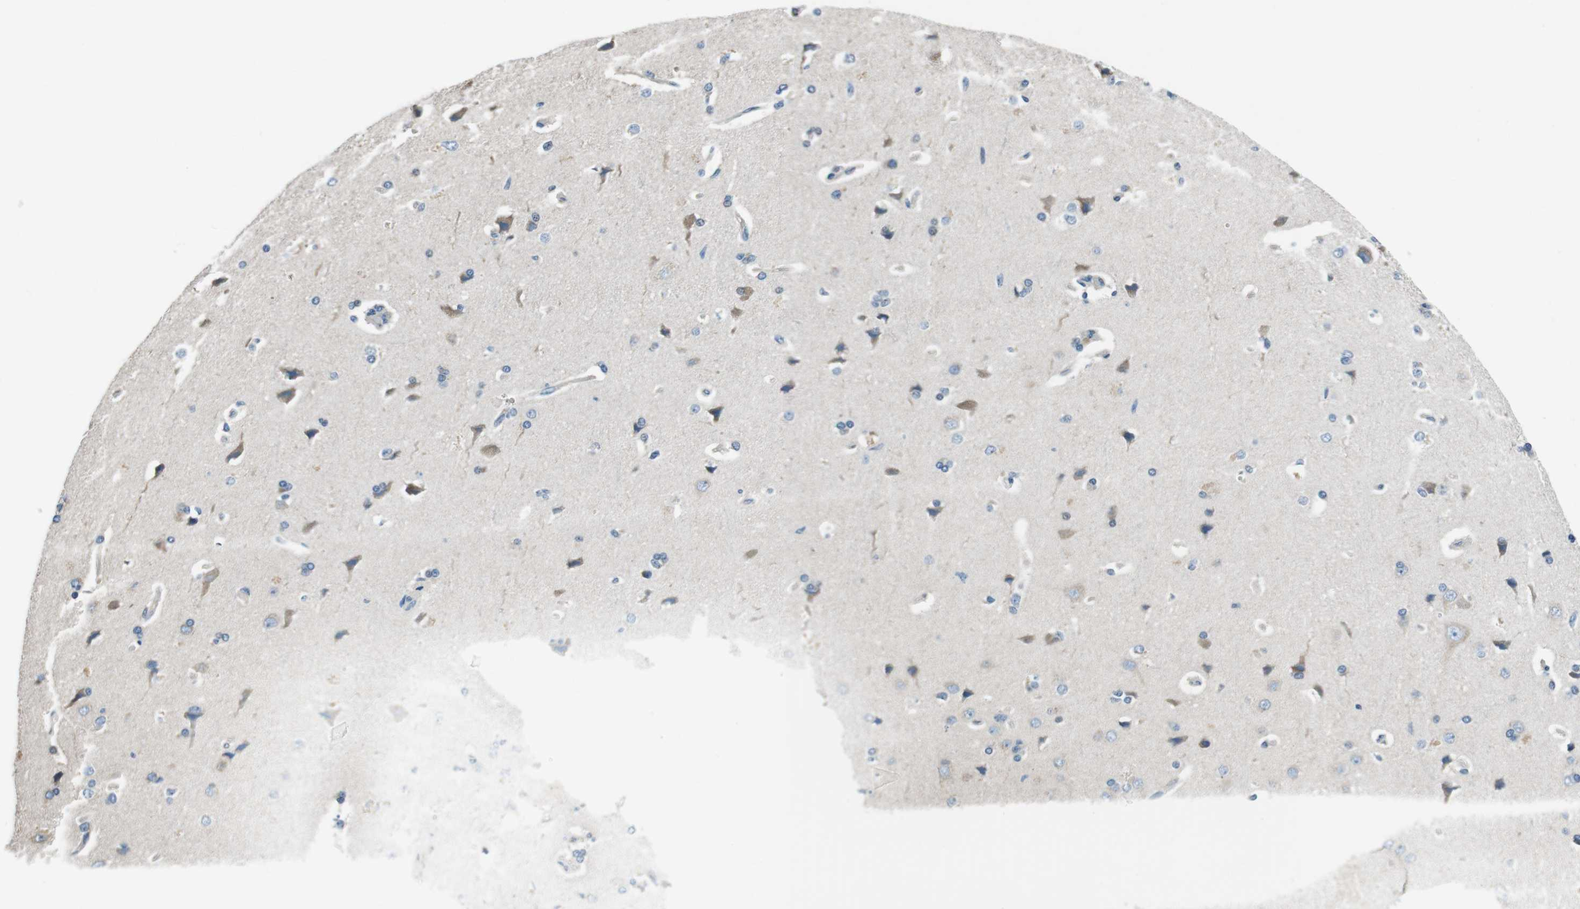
{"staining": {"intensity": "negative", "quantity": "none", "location": "none"}, "tissue": "cerebral cortex", "cell_type": "Endothelial cells", "image_type": "normal", "snomed": [{"axis": "morphology", "description": "Normal tissue, NOS"}, {"axis": "topography", "description": "Cerebral cortex"}], "caption": "Immunohistochemical staining of benign human cerebral cortex exhibits no significant expression in endothelial cells.", "gene": "KCNJ5", "patient": {"sex": "male", "age": 62}}